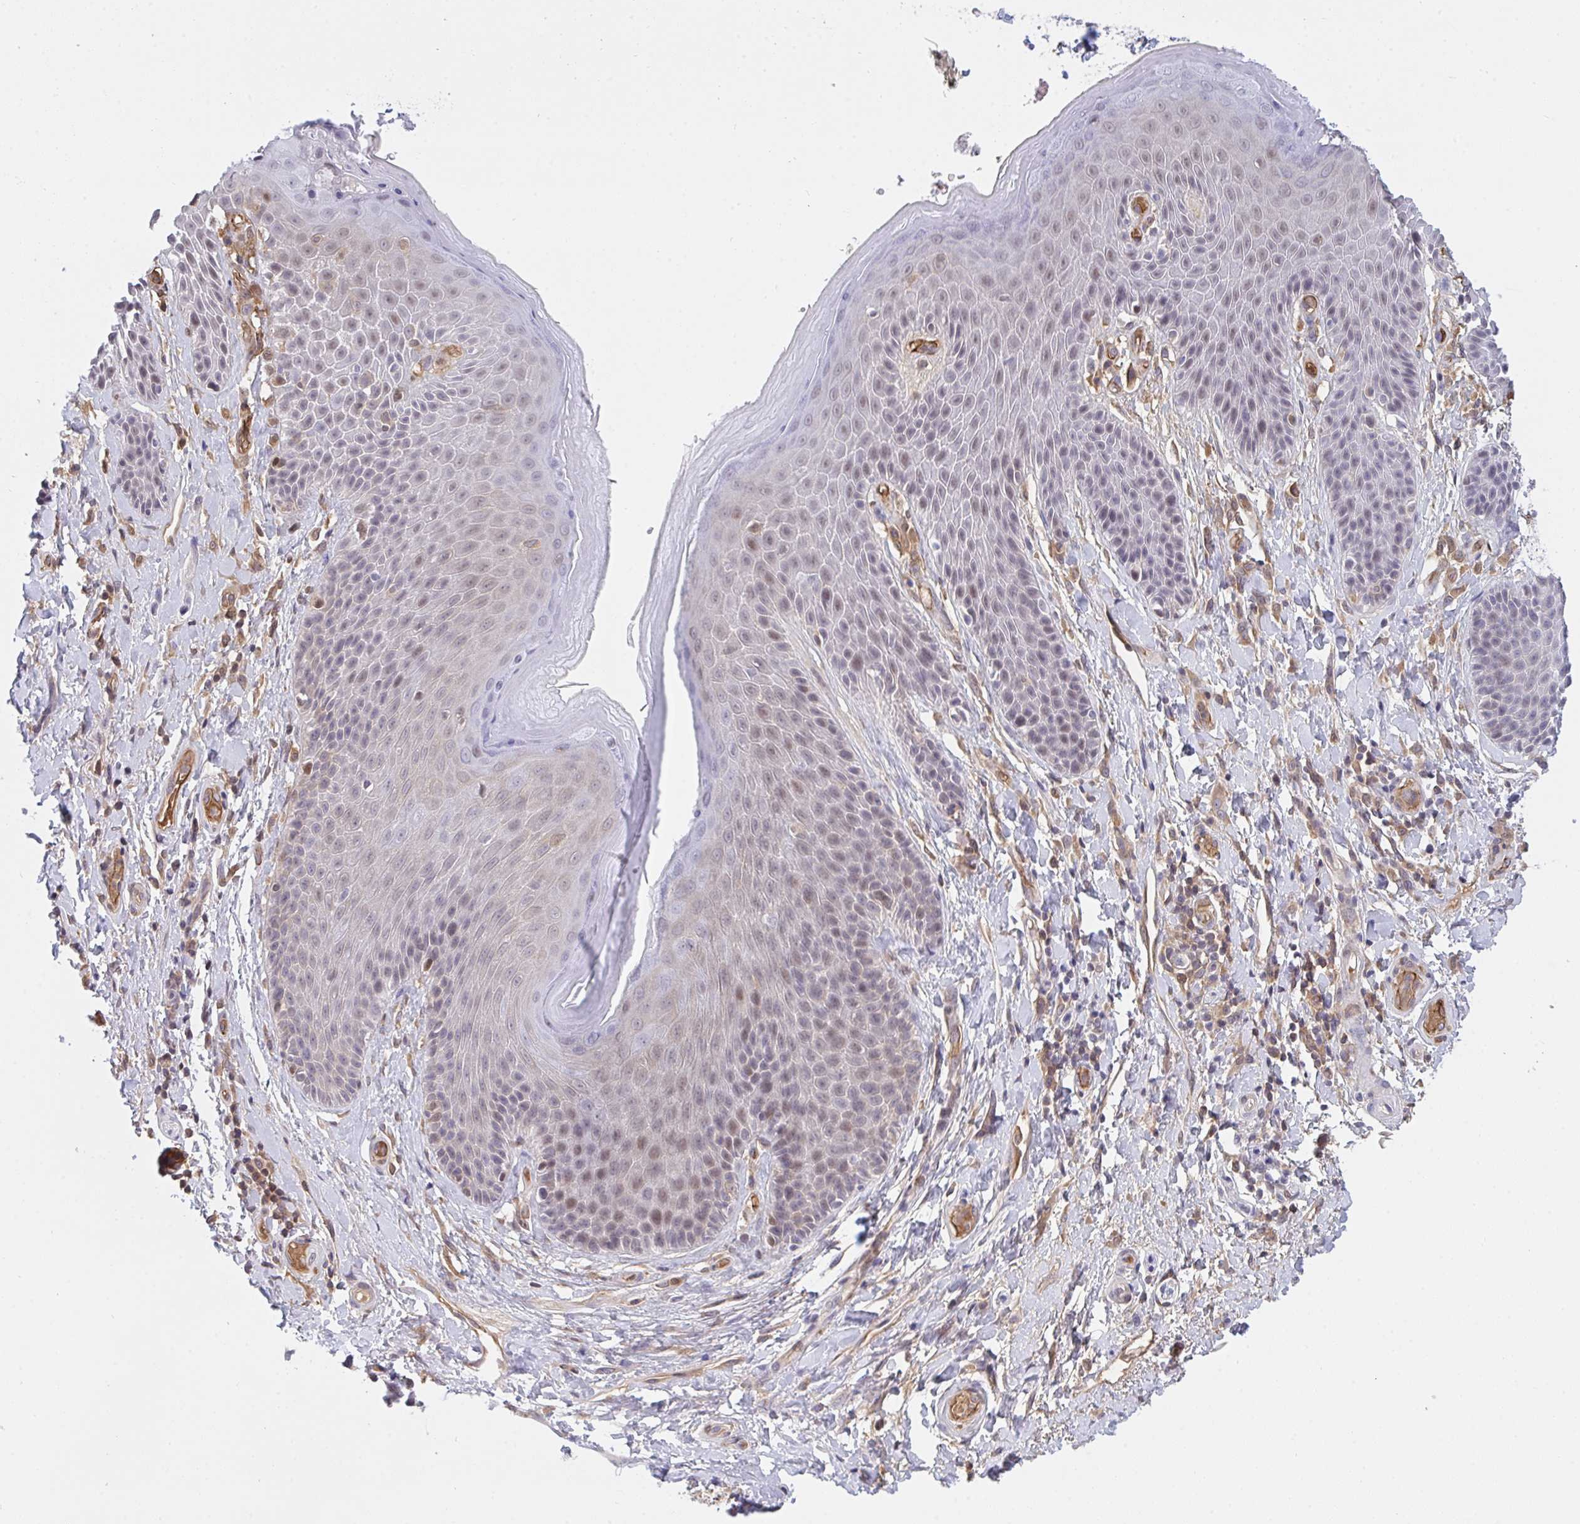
{"staining": {"intensity": "moderate", "quantity": "<25%", "location": "nuclear"}, "tissue": "skin", "cell_type": "Epidermal cells", "image_type": "normal", "snomed": [{"axis": "morphology", "description": "Normal tissue, NOS"}, {"axis": "topography", "description": "Anal"}, {"axis": "topography", "description": "Peripheral nerve tissue"}], "caption": "The photomicrograph exhibits immunohistochemical staining of normal skin. There is moderate nuclear staining is appreciated in about <25% of epidermal cells.", "gene": "DSCAML1", "patient": {"sex": "male", "age": 51}}